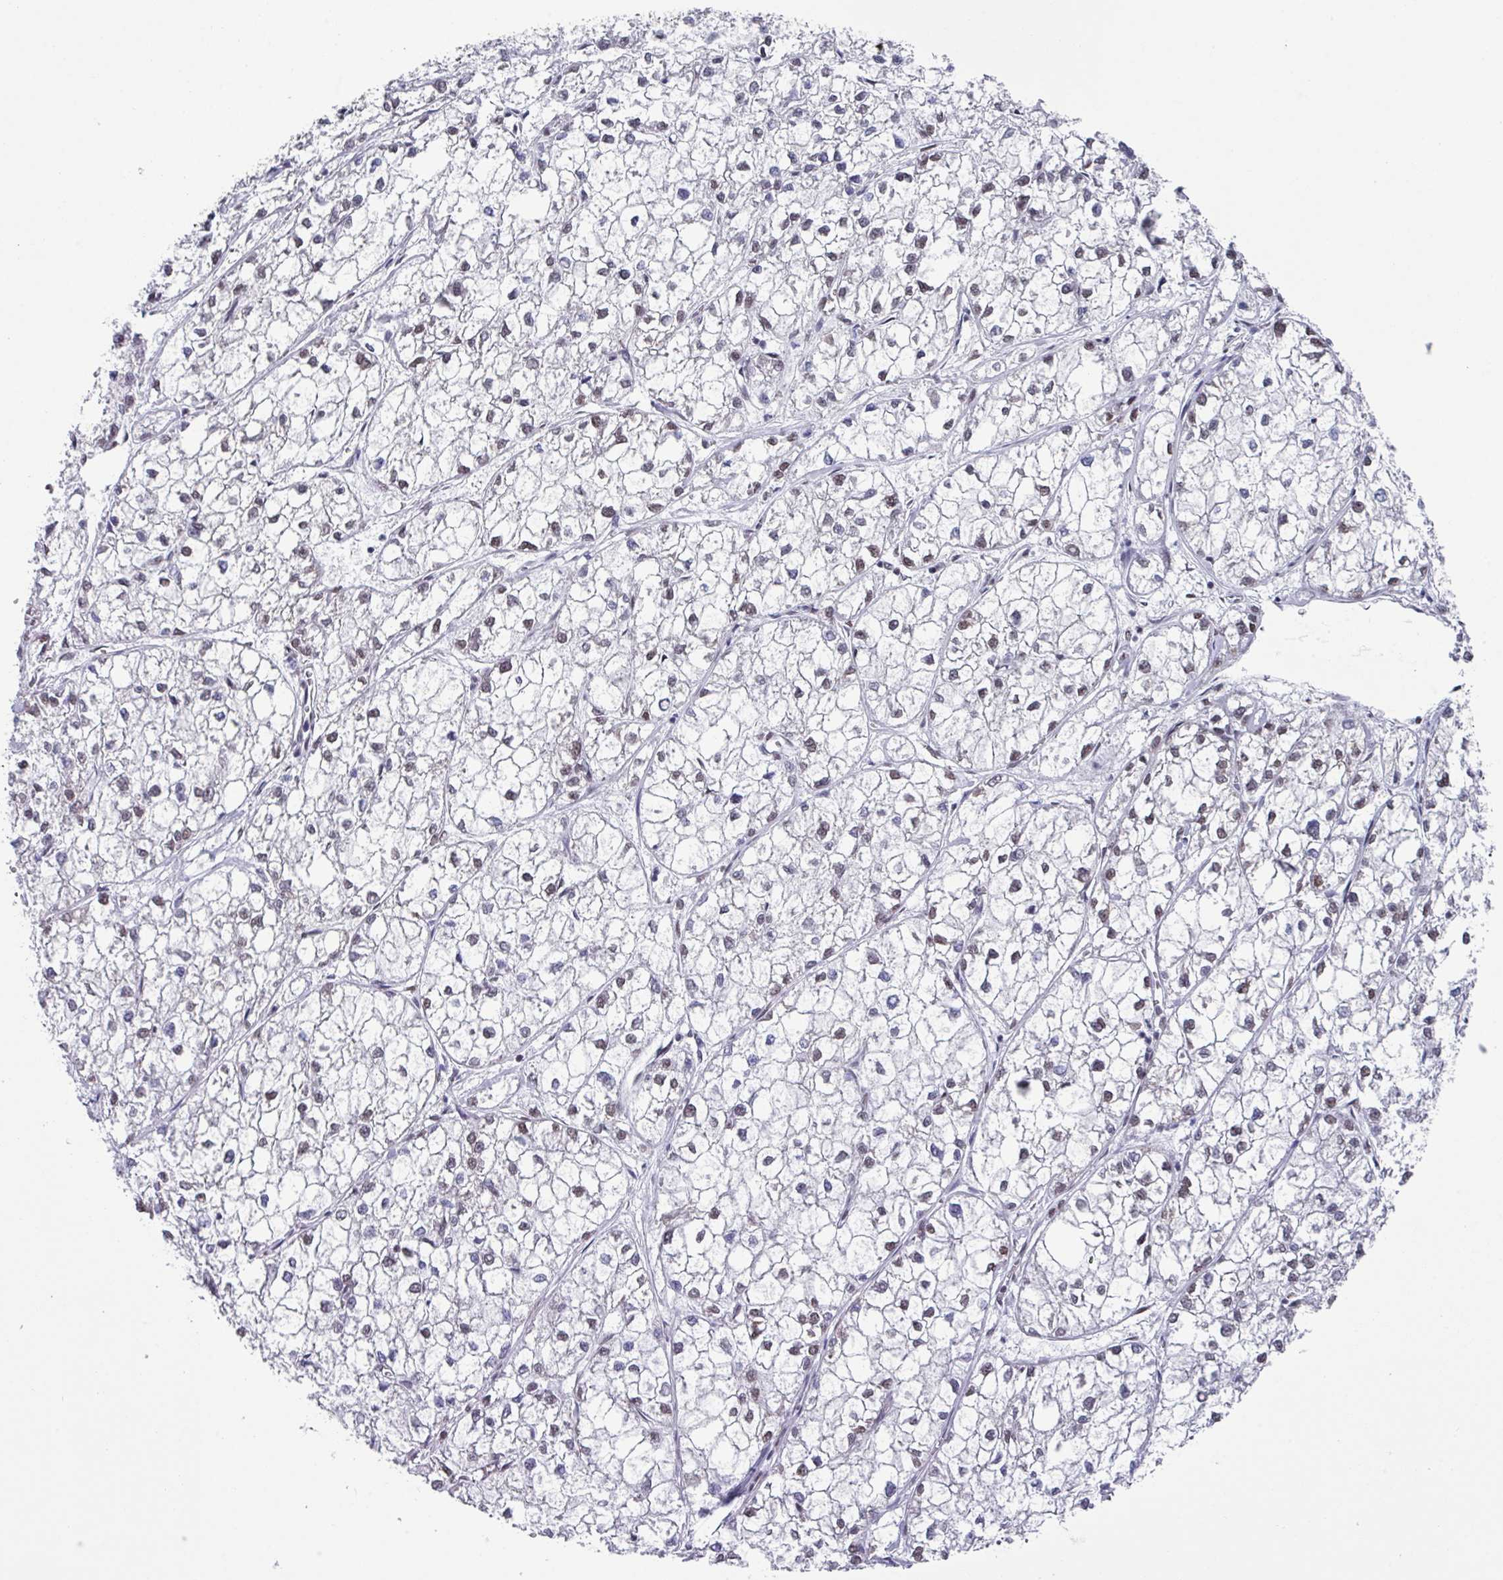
{"staining": {"intensity": "weak", "quantity": "<25%", "location": "nuclear"}, "tissue": "liver cancer", "cell_type": "Tumor cells", "image_type": "cancer", "snomed": [{"axis": "morphology", "description": "Carcinoma, Hepatocellular, NOS"}, {"axis": "topography", "description": "Liver"}], "caption": "Tumor cells are negative for protein expression in human liver cancer.", "gene": "PUF60", "patient": {"sex": "female", "age": 43}}